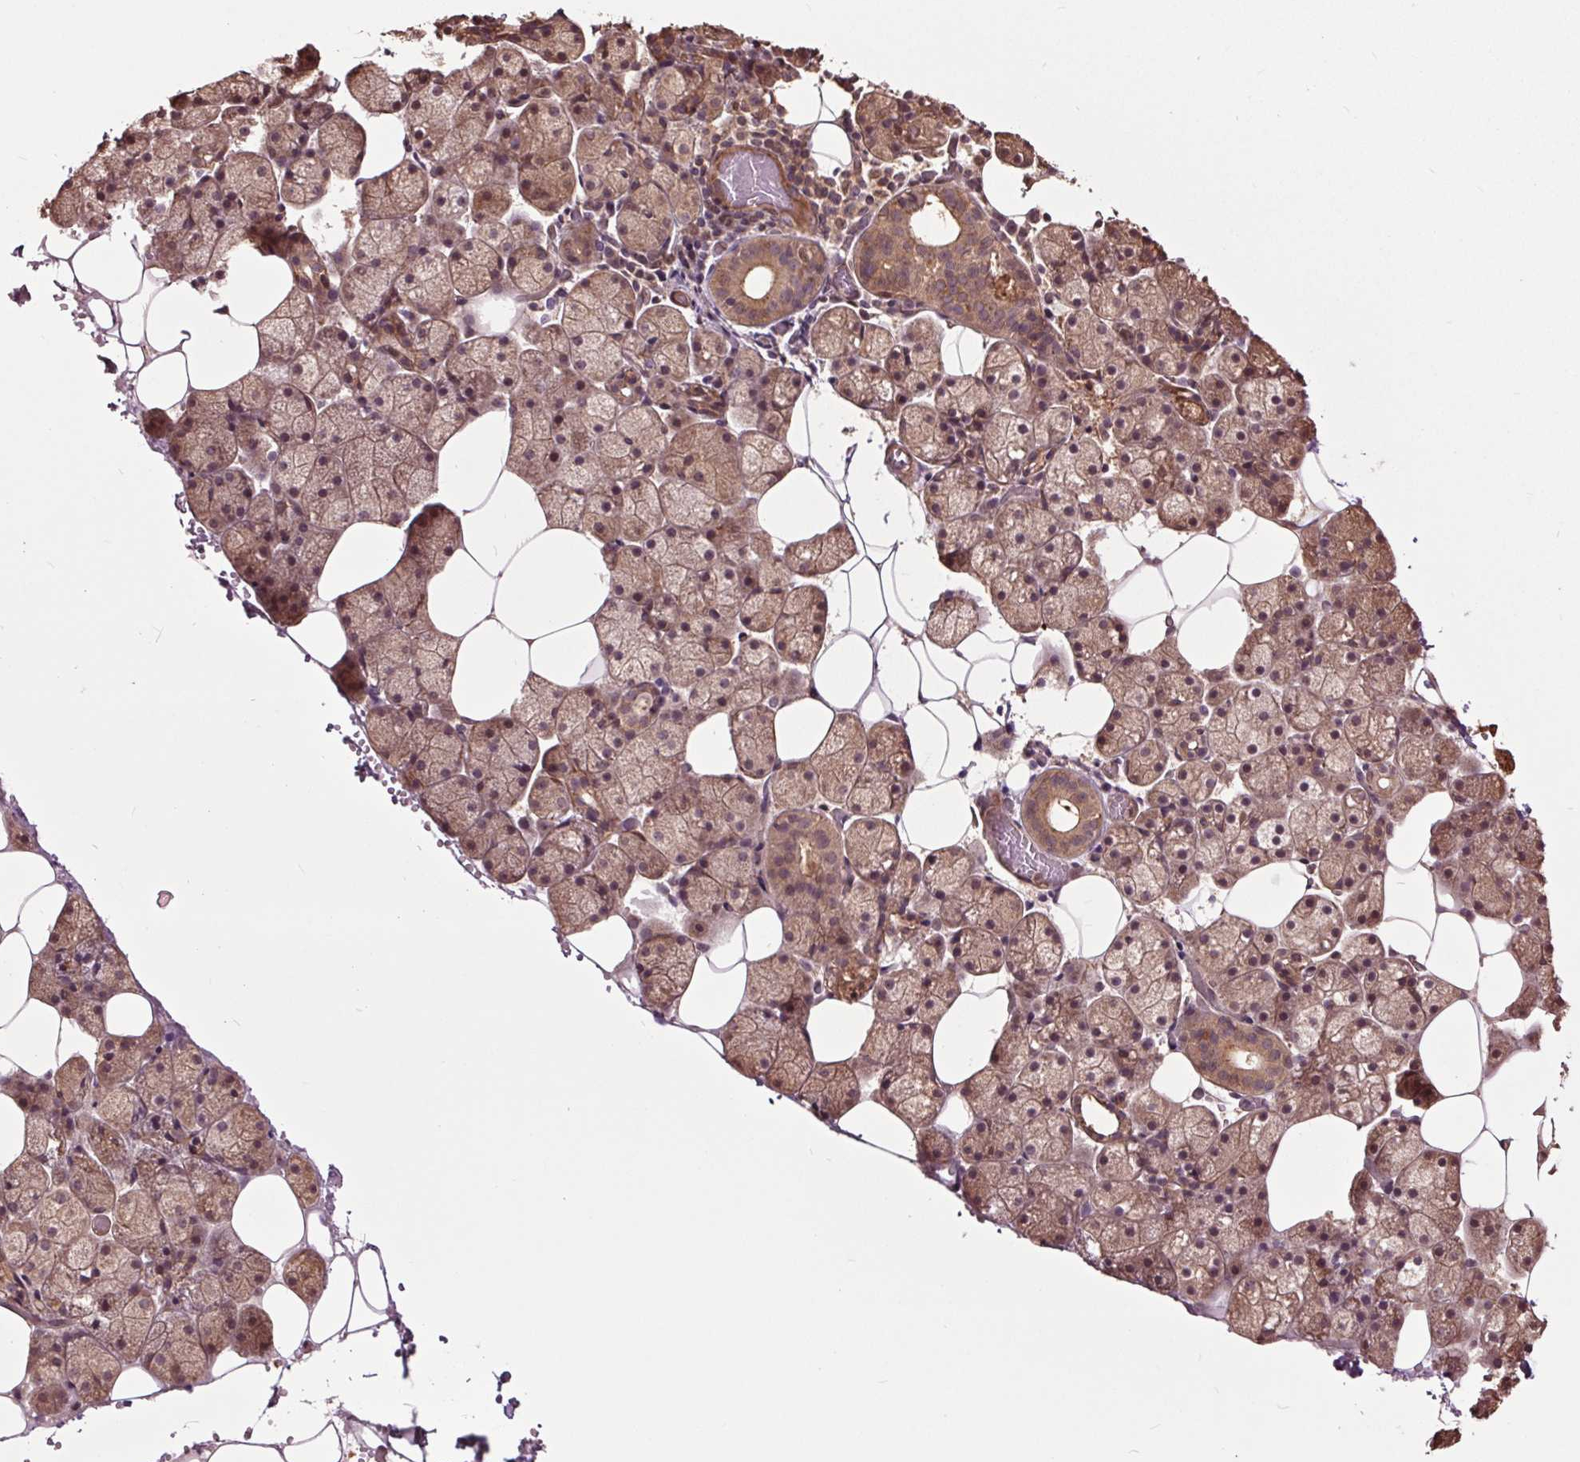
{"staining": {"intensity": "moderate", "quantity": ">75%", "location": "cytoplasmic/membranous,nuclear"}, "tissue": "salivary gland", "cell_type": "Glandular cells", "image_type": "normal", "snomed": [{"axis": "morphology", "description": "Normal tissue, NOS"}, {"axis": "topography", "description": "Salivary gland"}], "caption": "Protein staining shows moderate cytoplasmic/membranous,nuclear staining in approximately >75% of glandular cells in benign salivary gland.", "gene": "CEP95", "patient": {"sex": "male", "age": 38}}